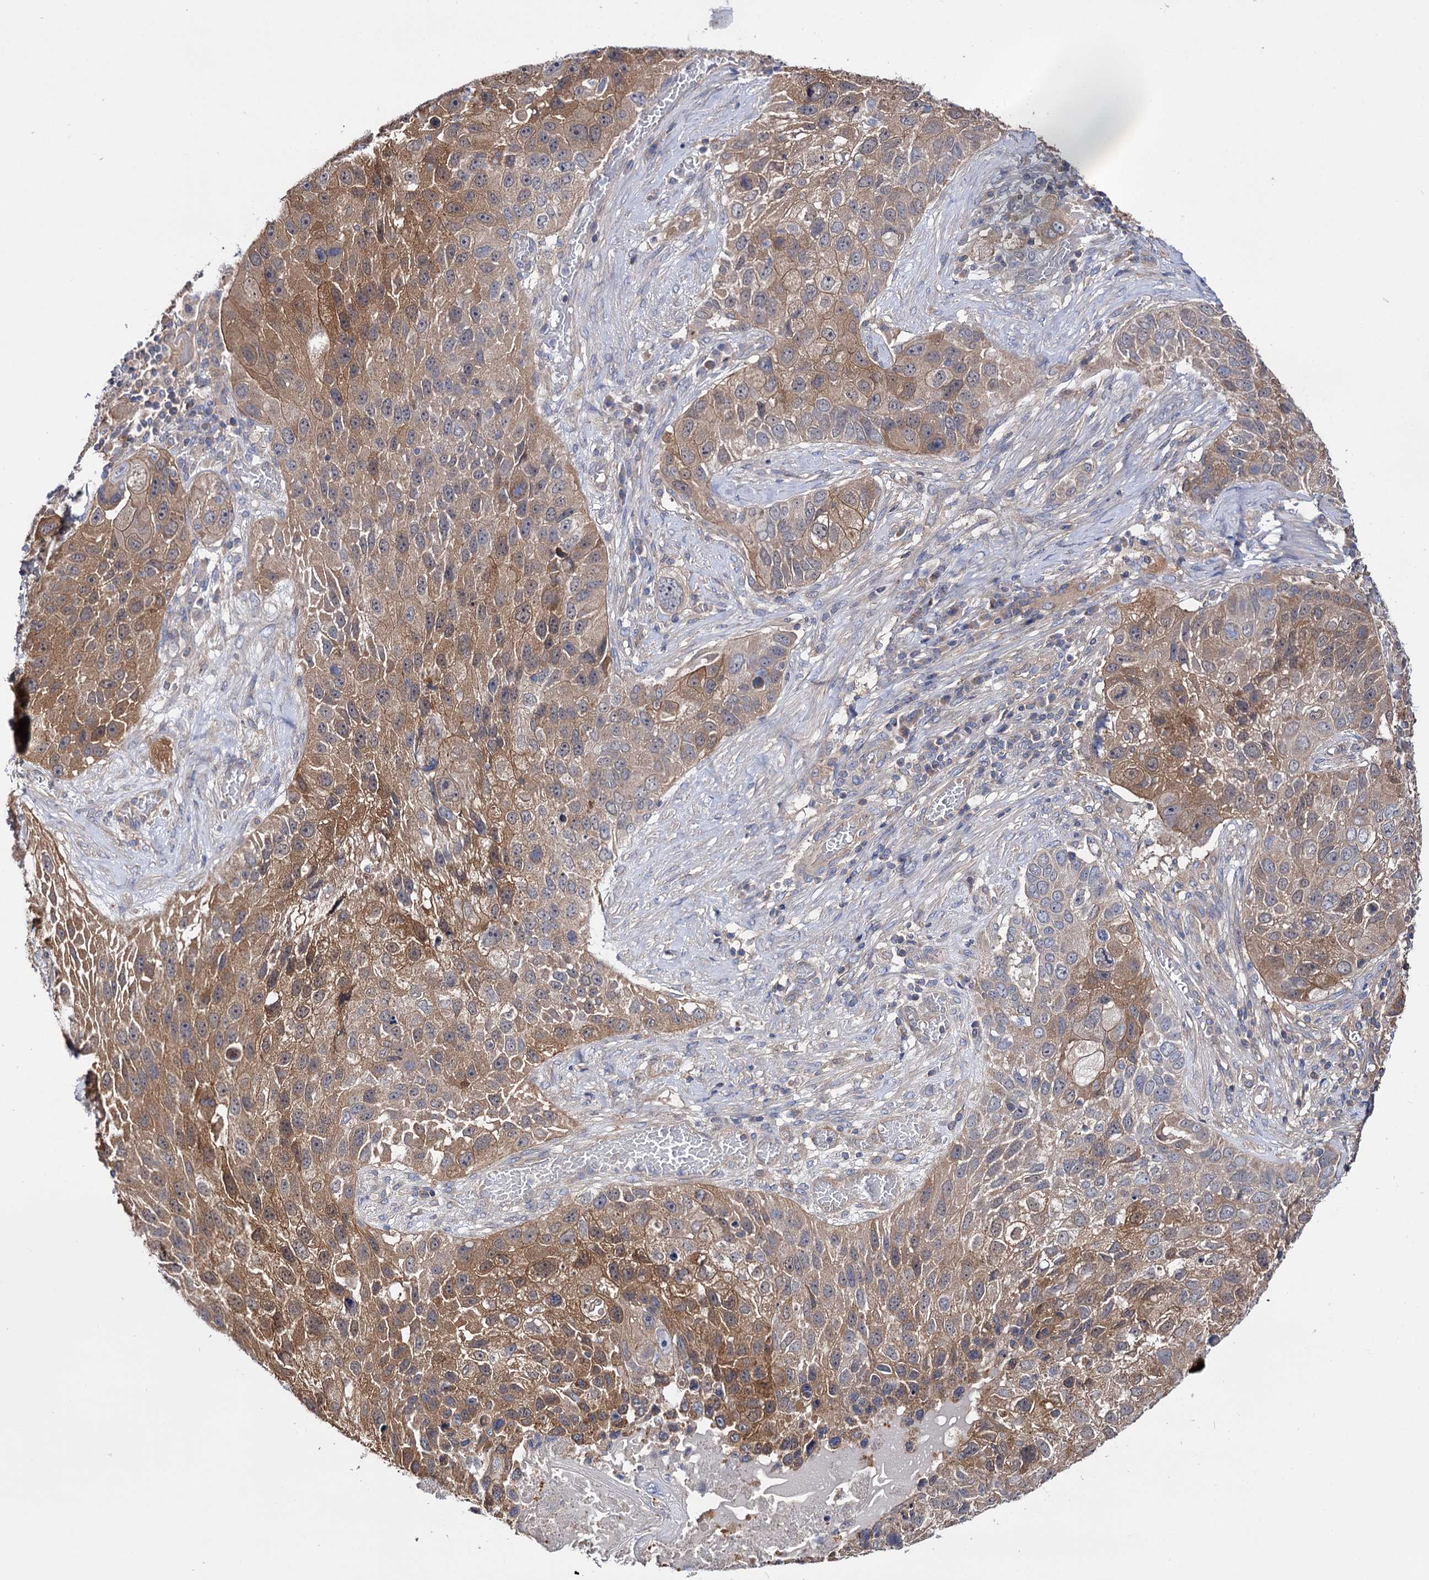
{"staining": {"intensity": "moderate", "quantity": ">75%", "location": "cytoplasmic/membranous"}, "tissue": "lung cancer", "cell_type": "Tumor cells", "image_type": "cancer", "snomed": [{"axis": "morphology", "description": "Squamous cell carcinoma, NOS"}, {"axis": "topography", "description": "Lung"}], "caption": "Protein positivity by immunohistochemistry demonstrates moderate cytoplasmic/membranous positivity in about >75% of tumor cells in lung squamous cell carcinoma.", "gene": "IDI1", "patient": {"sex": "male", "age": 61}}